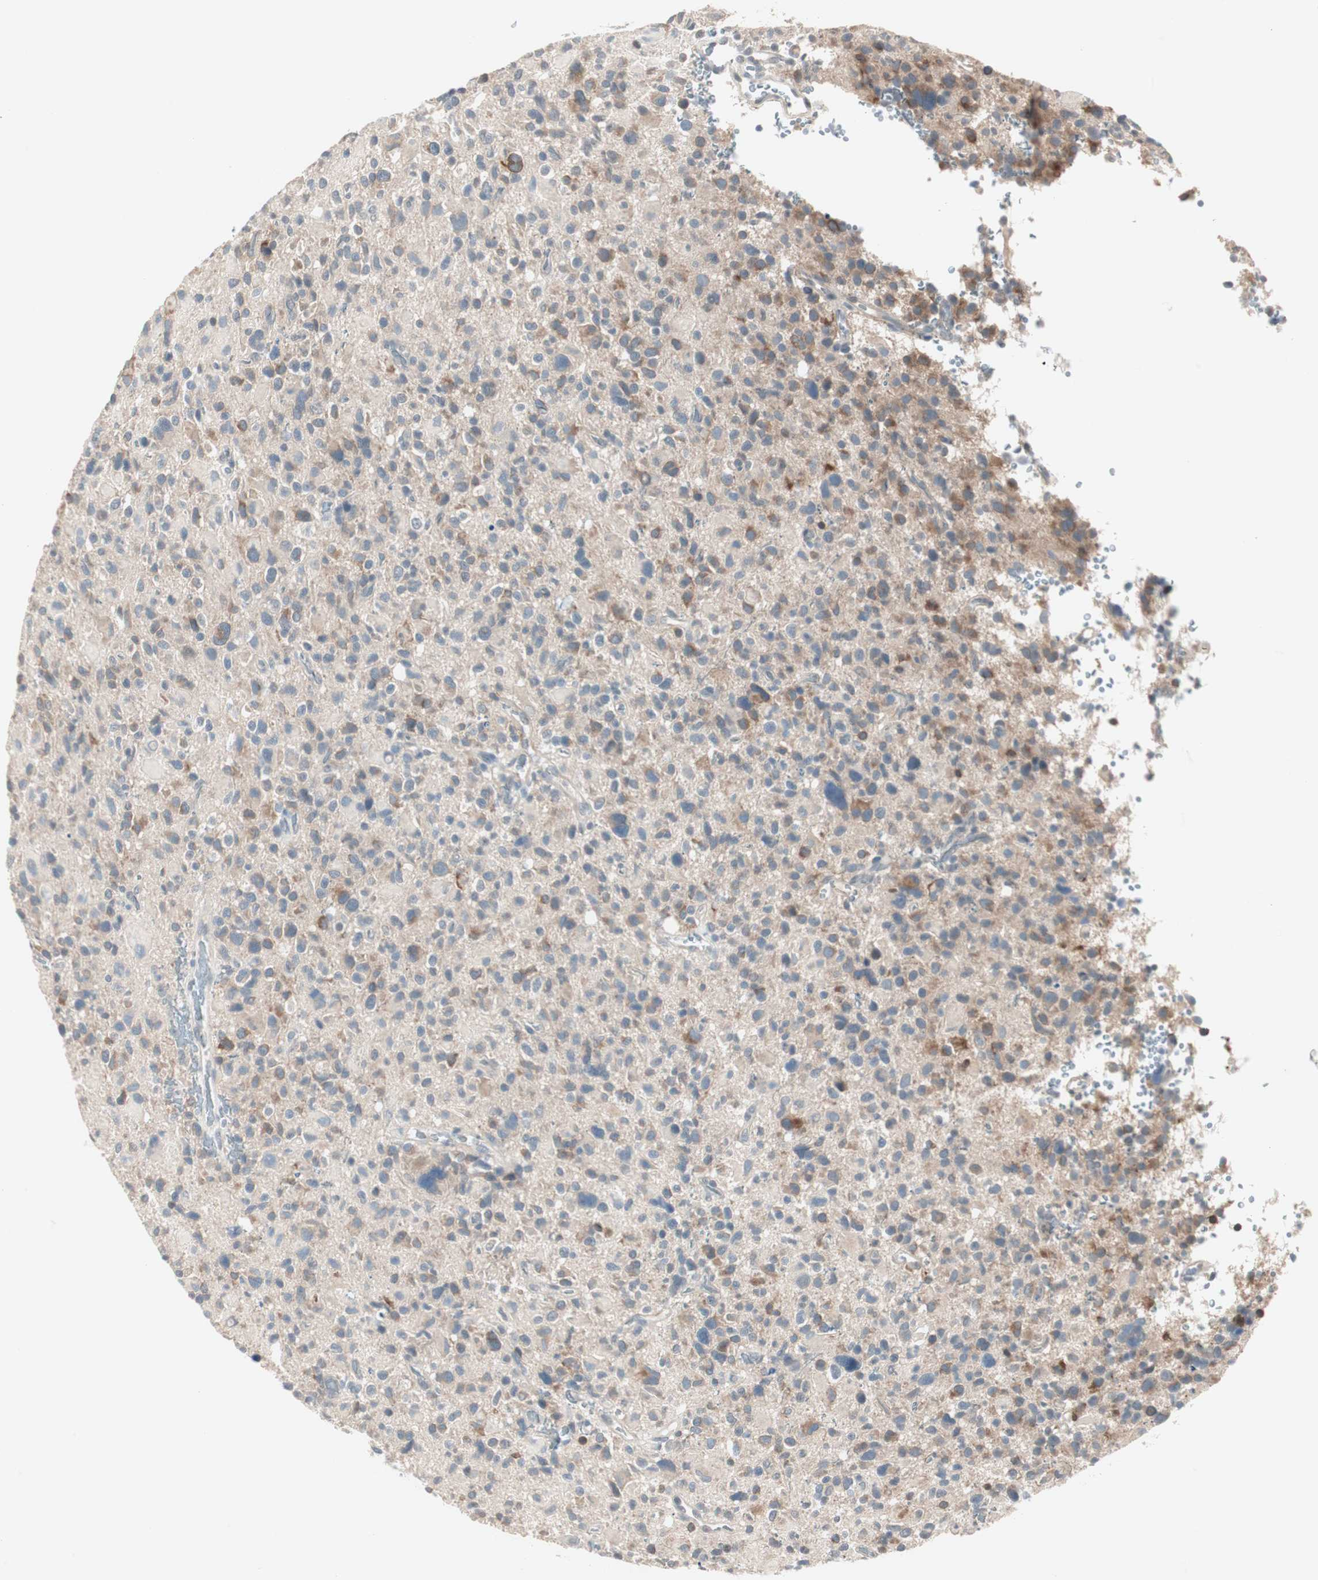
{"staining": {"intensity": "moderate", "quantity": "<25%", "location": "cytoplasmic/membranous"}, "tissue": "glioma", "cell_type": "Tumor cells", "image_type": "cancer", "snomed": [{"axis": "morphology", "description": "Glioma, malignant, High grade"}, {"axis": "topography", "description": "Brain"}], "caption": "The micrograph exhibits immunohistochemical staining of glioma. There is moderate cytoplasmic/membranous positivity is seen in about <25% of tumor cells.", "gene": "ITGB4", "patient": {"sex": "male", "age": 48}}